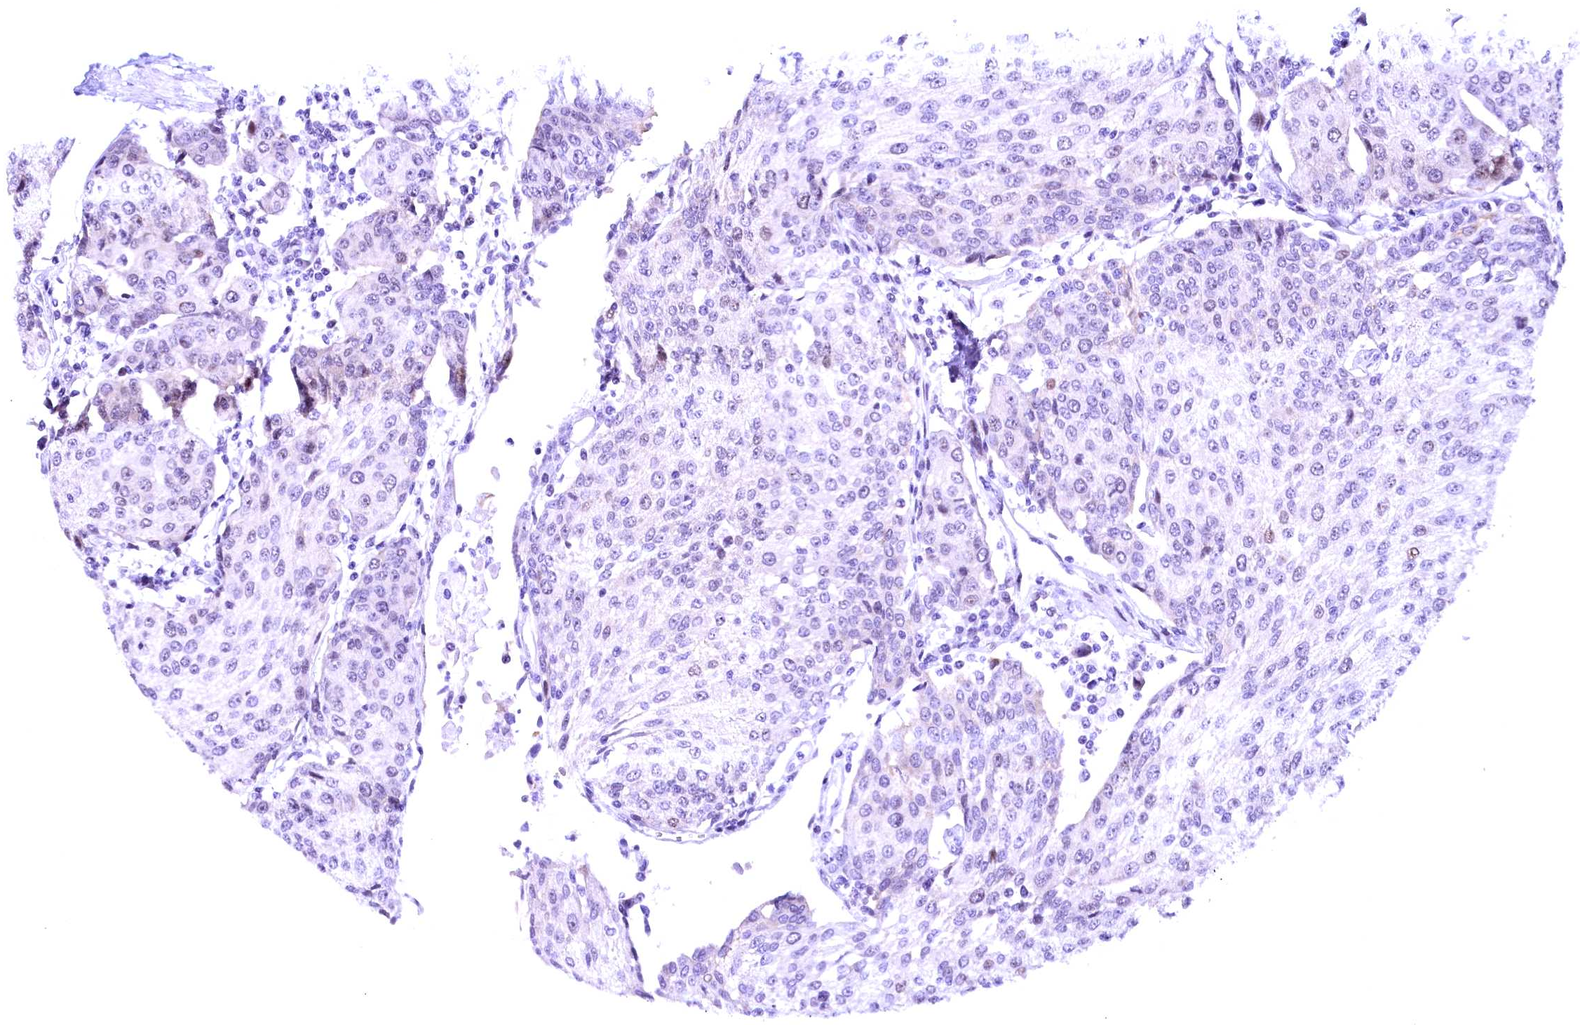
{"staining": {"intensity": "negative", "quantity": "none", "location": "none"}, "tissue": "urothelial cancer", "cell_type": "Tumor cells", "image_type": "cancer", "snomed": [{"axis": "morphology", "description": "Urothelial carcinoma, High grade"}, {"axis": "topography", "description": "Urinary bladder"}], "caption": "Tumor cells are negative for brown protein staining in high-grade urothelial carcinoma.", "gene": "CCDC106", "patient": {"sex": "female", "age": 85}}